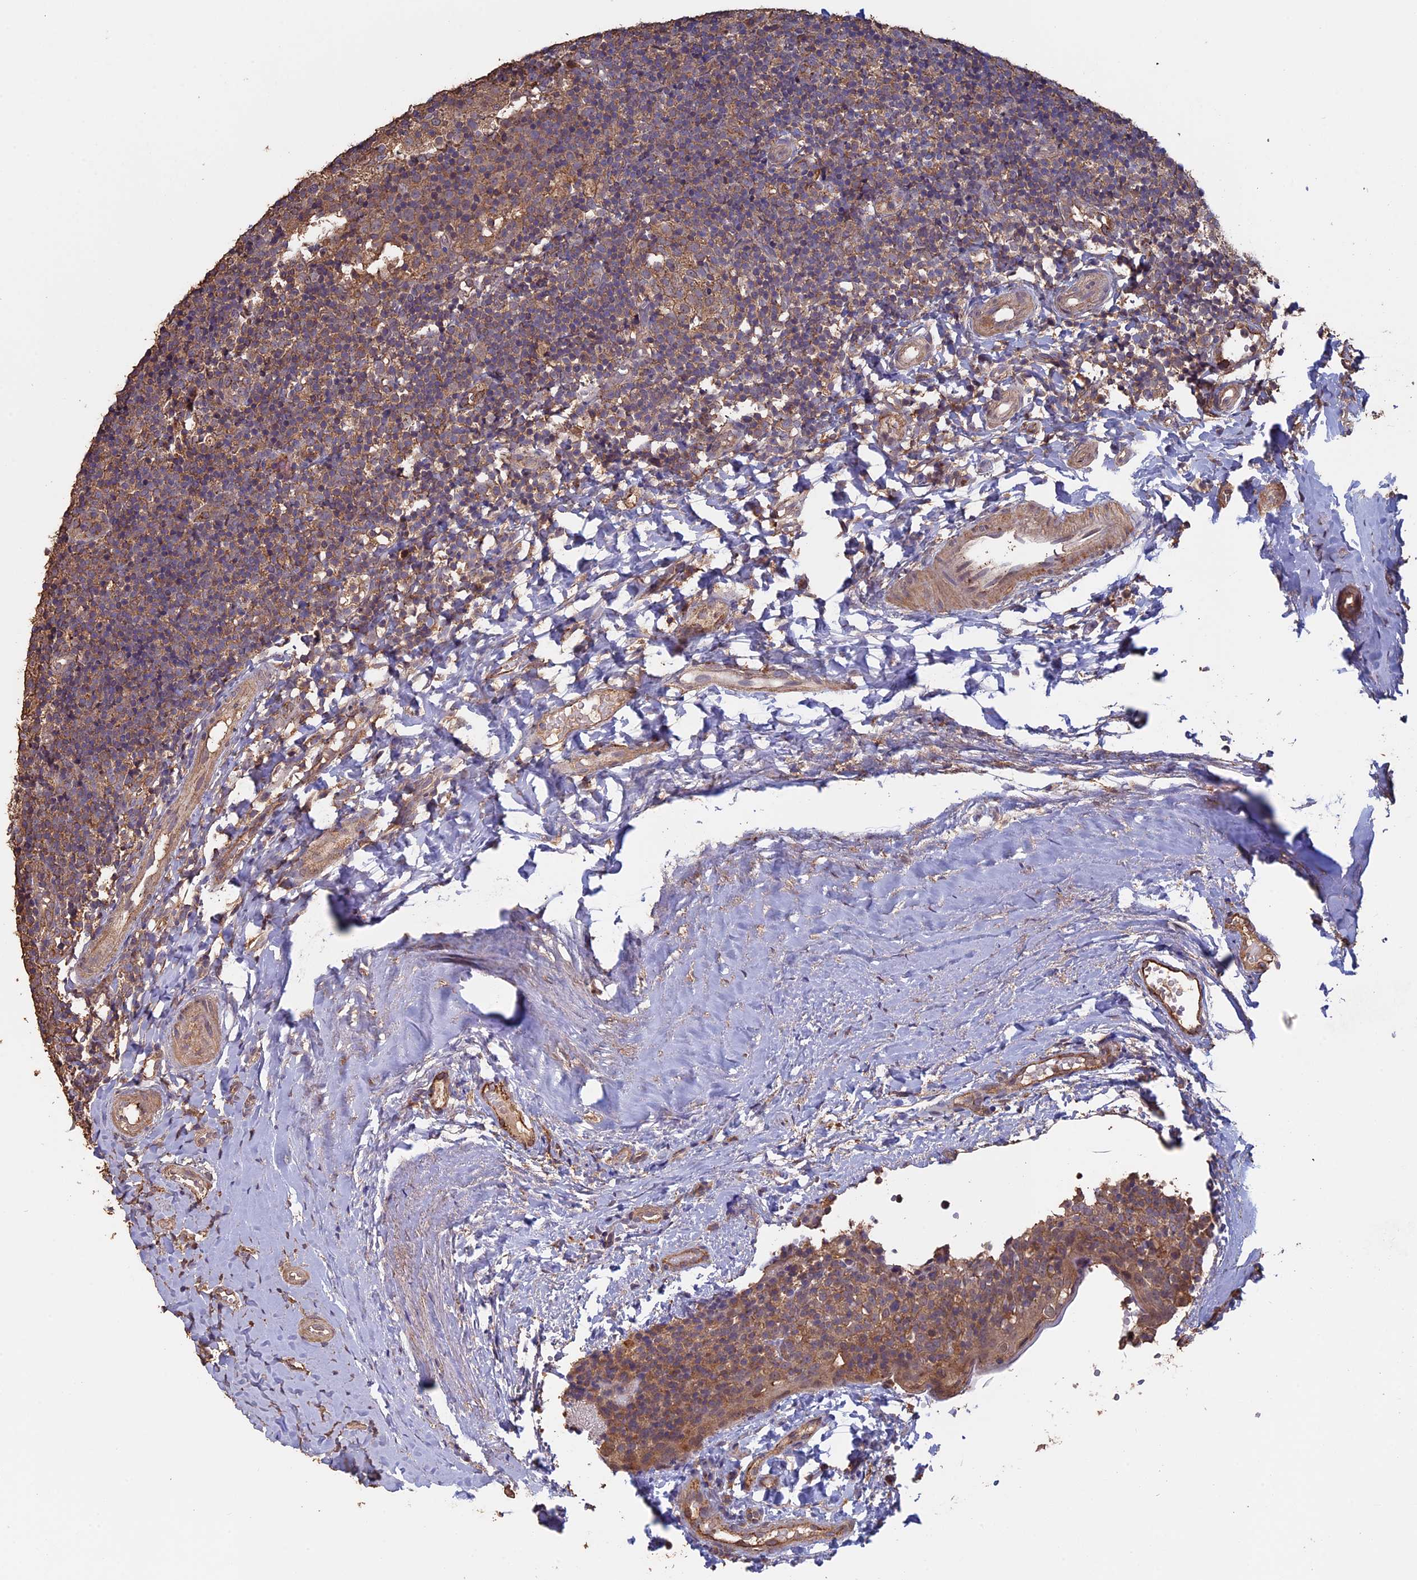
{"staining": {"intensity": "moderate", "quantity": "<25%", "location": "cytoplasmic/membranous"}, "tissue": "tonsil", "cell_type": "Germinal center cells", "image_type": "normal", "snomed": [{"axis": "morphology", "description": "Normal tissue, NOS"}, {"axis": "topography", "description": "Tonsil"}], "caption": "IHC image of unremarkable tonsil stained for a protein (brown), which demonstrates low levels of moderate cytoplasmic/membranous staining in approximately <25% of germinal center cells.", "gene": "PIGQ", "patient": {"sex": "female", "age": 19}}